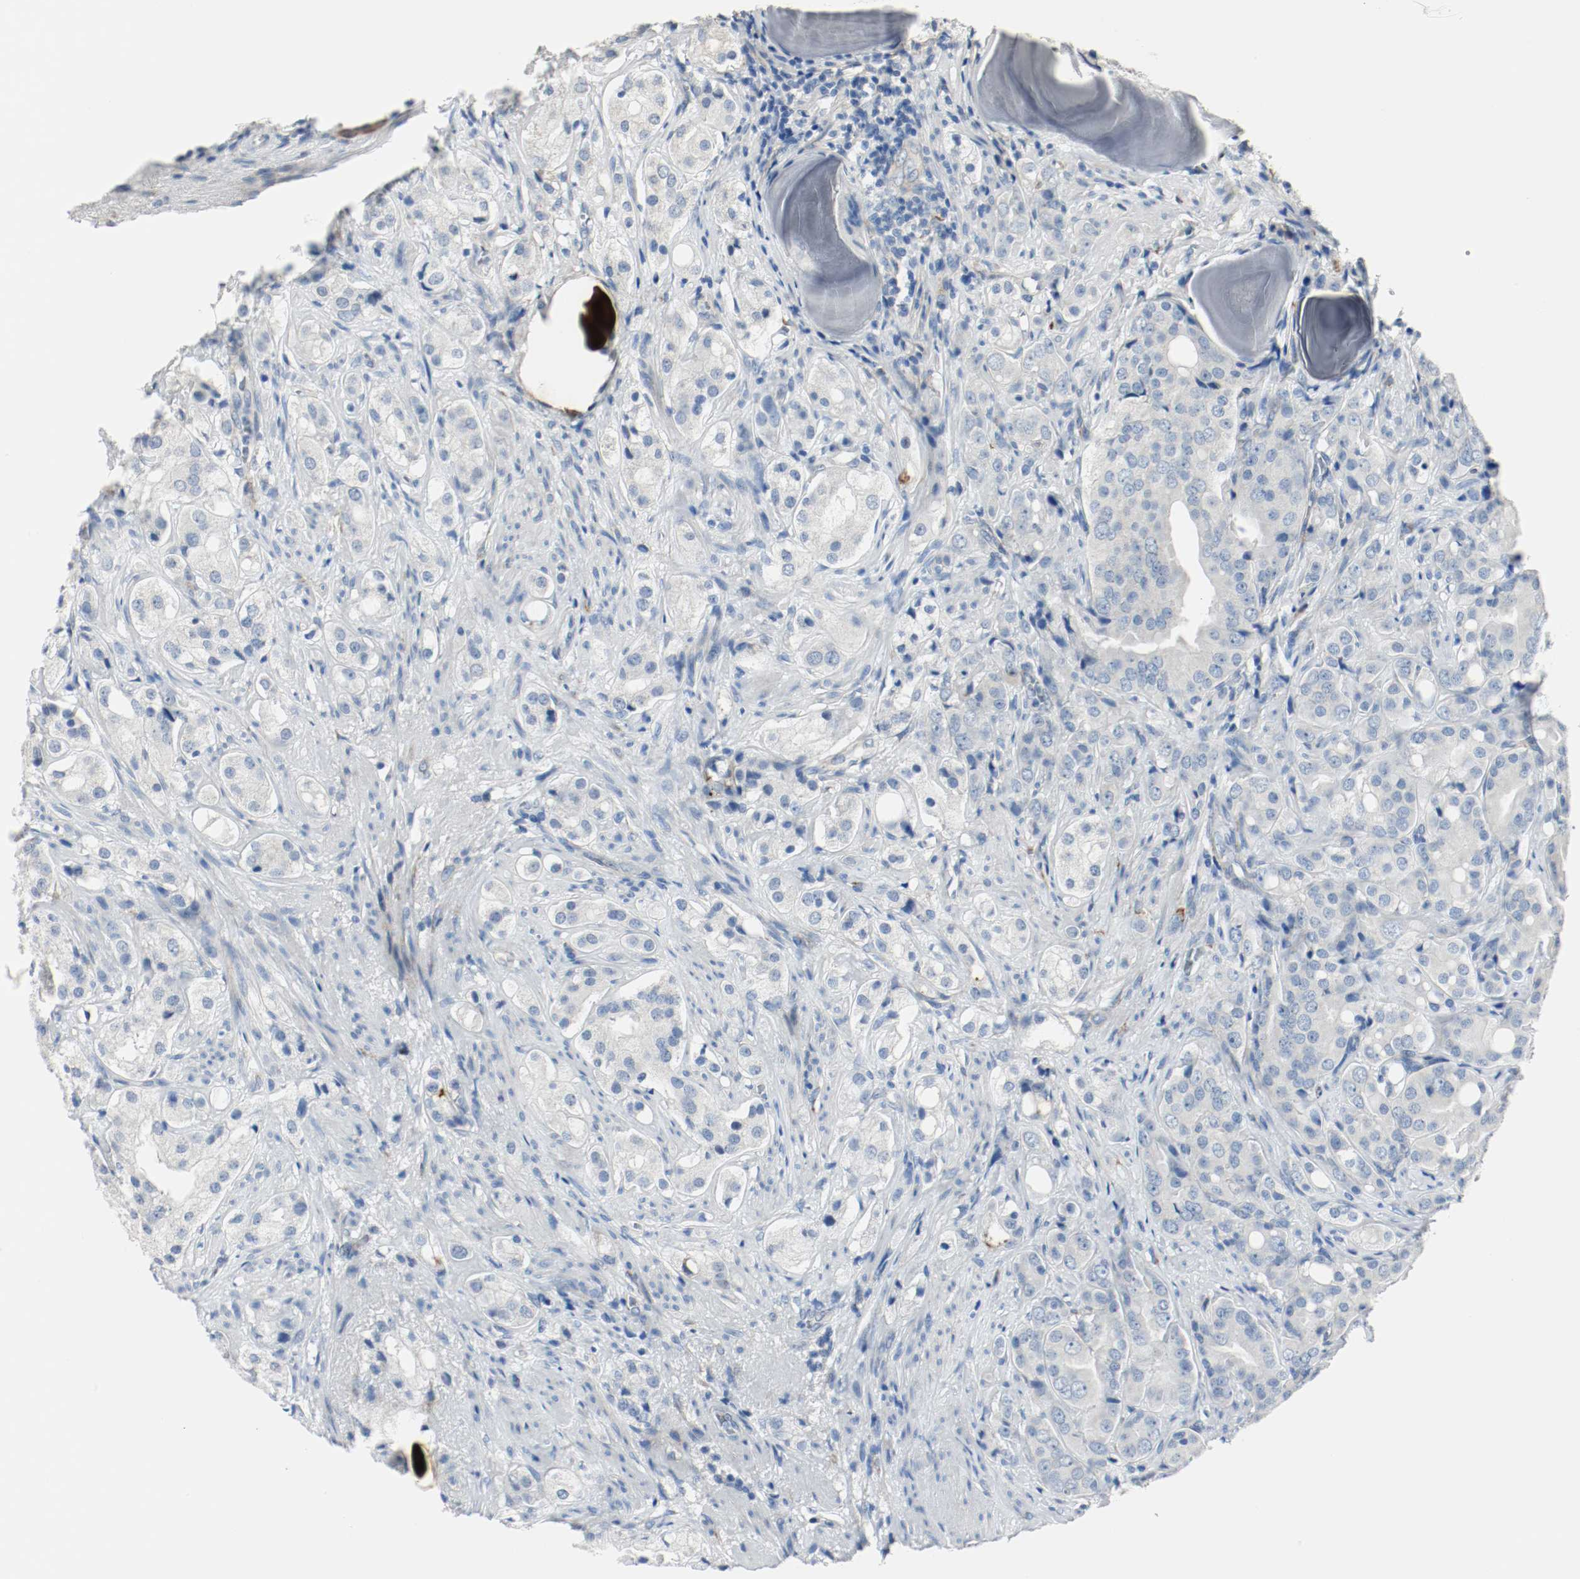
{"staining": {"intensity": "negative", "quantity": "none", "location": "none"}, "tissue": "prostate cancer", "cell_type": "Tumor cells", "image_type": "cancer", "snomed": [{"axis": "morphology", "description": "Adenocarcinoma, High grade"}, {"axis": "topography", "description": "Prostate"}], "caption": "Tumor cells show no significant expression in adenocarcinoma (high-grade) (prostate).", "gene": "LAMB1", "patient": {"sex": "male", "age": 68}}